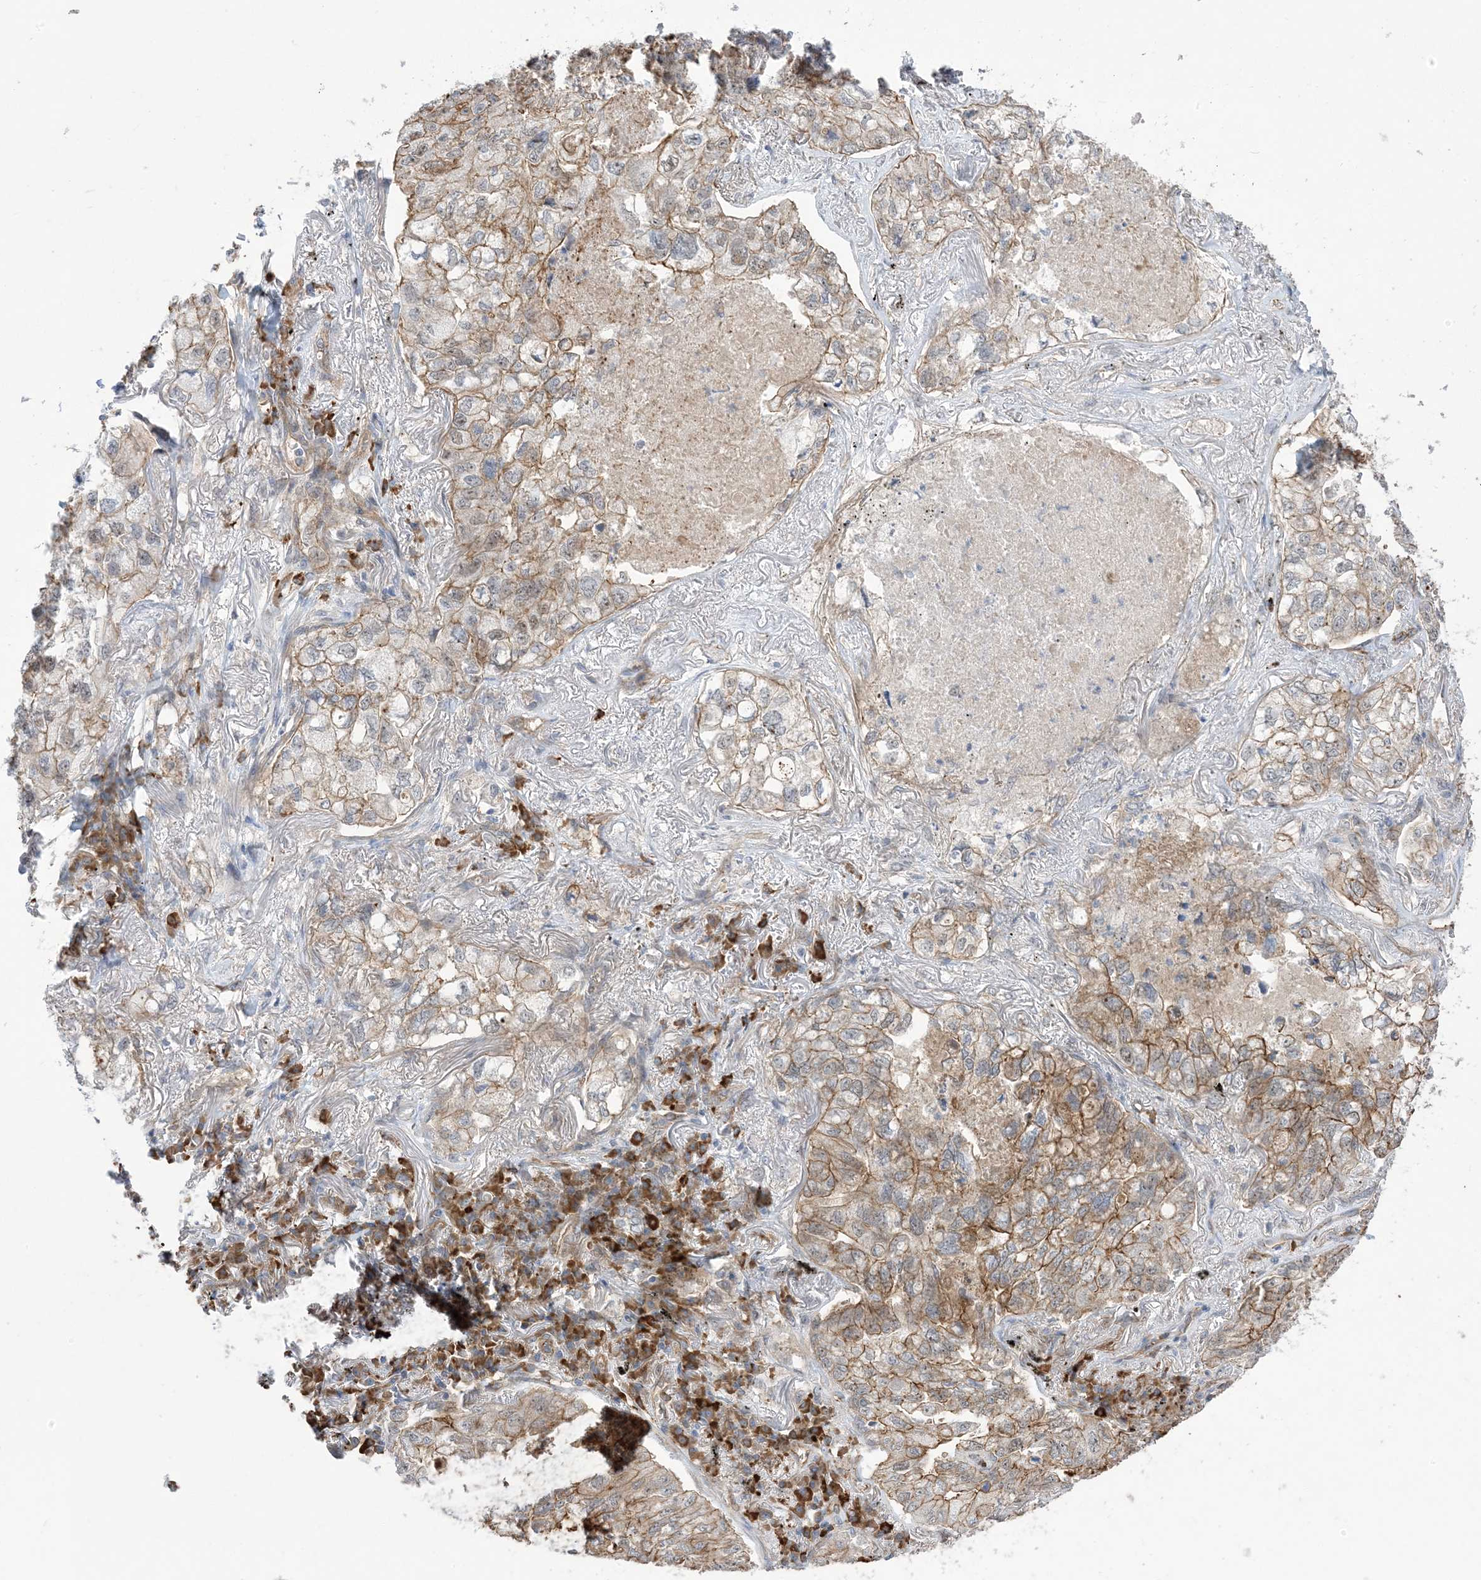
{"staining": {"intensity": "moderate", "quantity": "25%-75%", "location": "cytoplasmic/membranous"}, "tissue": "lung cancer", "cell_type": "Tumor cells", "image_type": "cancer", "snomed": [{"axis": "morphology", "description": "Adenocarcinoma, NOS"}, {"axis": "topography", "description": "Lung"}], "caption": "A photomicrograph of adenocarcinoma (lung) stained for a protein shows moderate cytoplasmic/membranous brown staining in tumor cells.", "gene": "AOC1", "patient": {"sex": "male", "age": 65}}